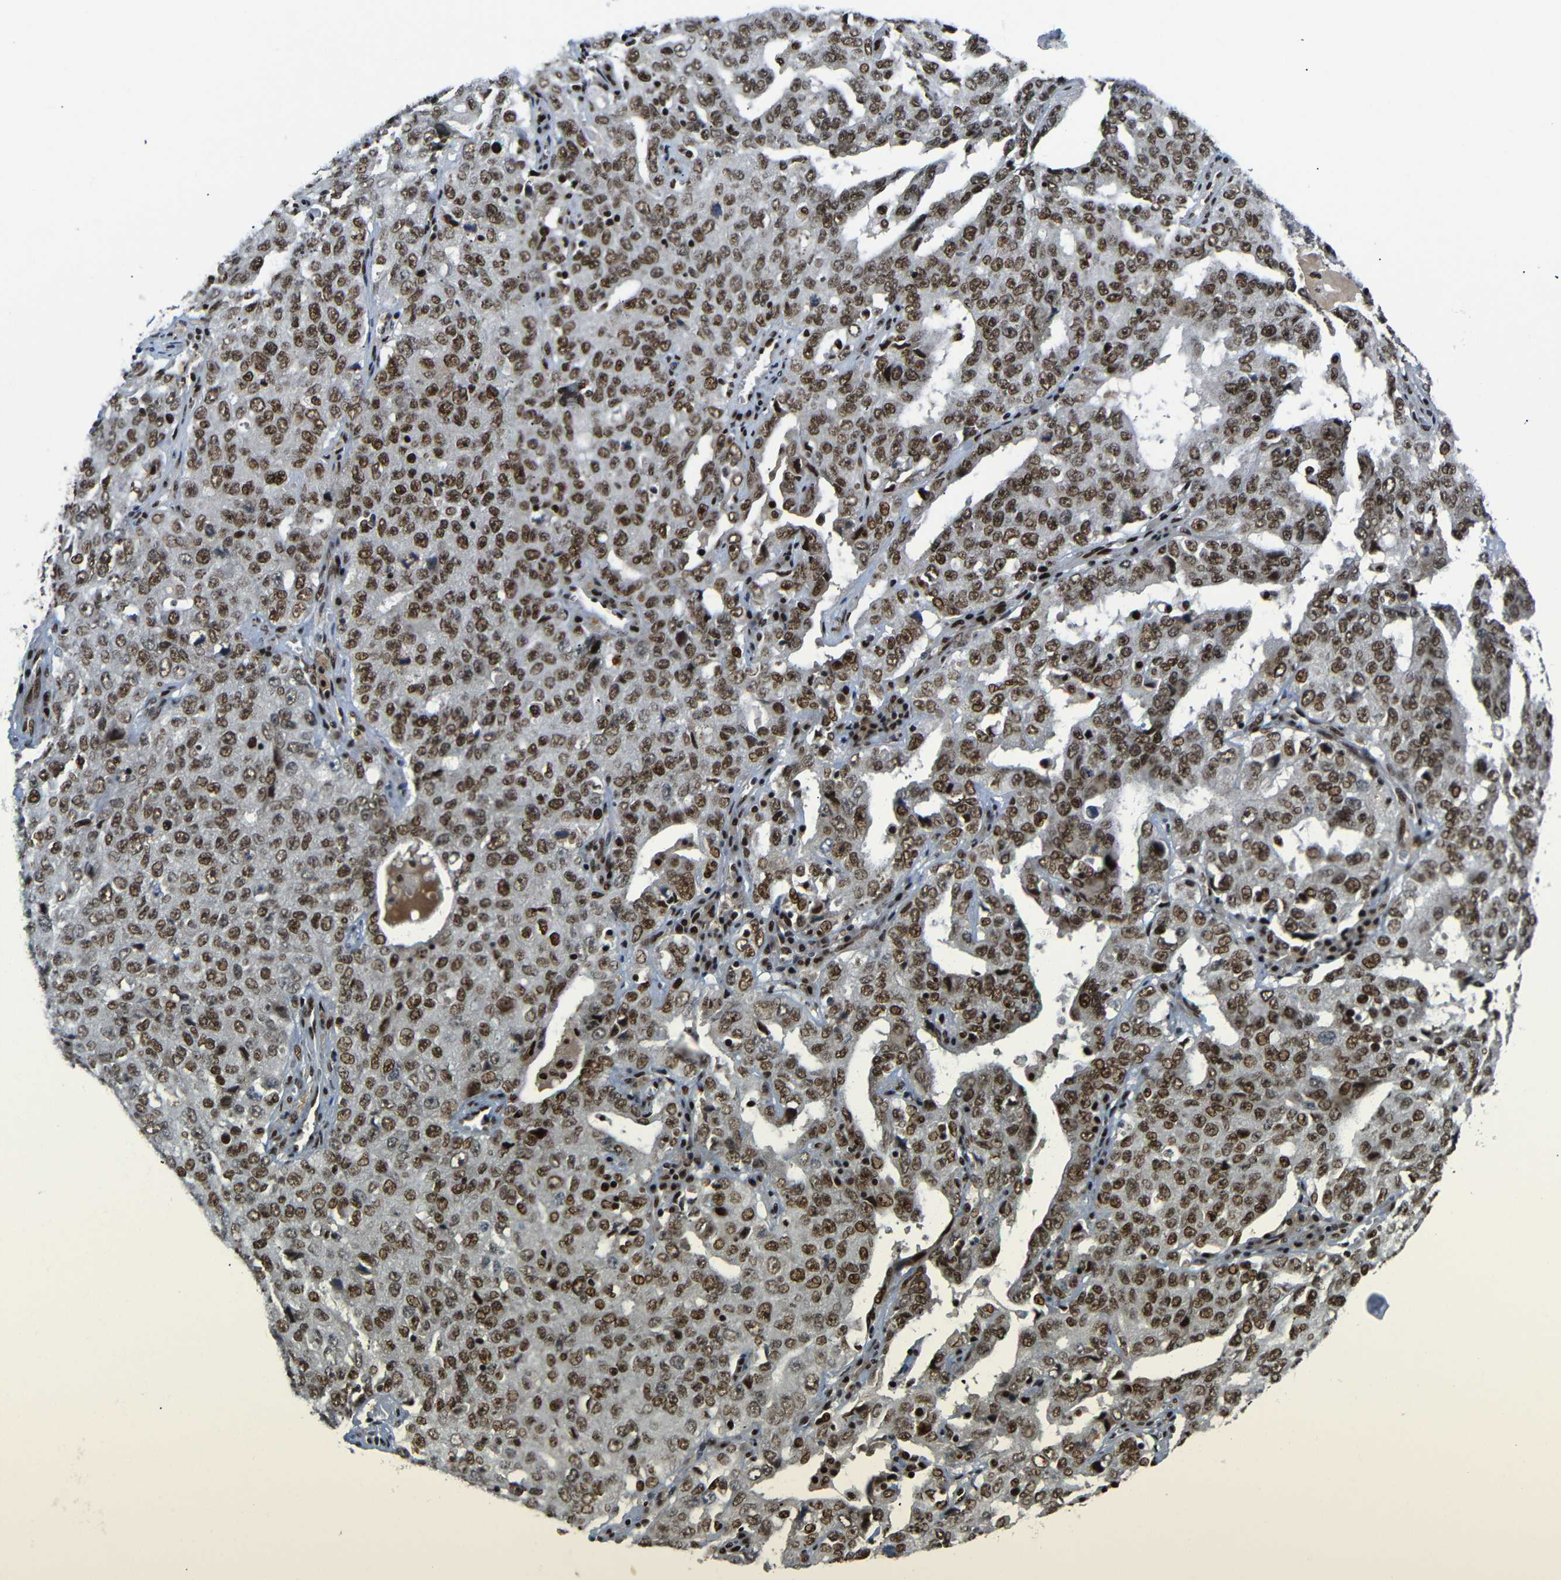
{"staining": {"intensity": "strong", "quantity": ">75%", "location": "nuclear"}, "tissue": "ovarian cancer", "cell_type": "Tumor cells", "image_type": "cancer", "snomed": [{"axis": "morphology", "description": "Carcinoma, endometroid"}, {"axis": "topography", "description": "Ovary"}], "caption": "DAB immunohistochemical staining of ovarian cancer displays strong nuclear protein staining in approximately >75% of tumor cells.", "gene": "SETDB2", "patient": {"sex": "female", "age": 62}}